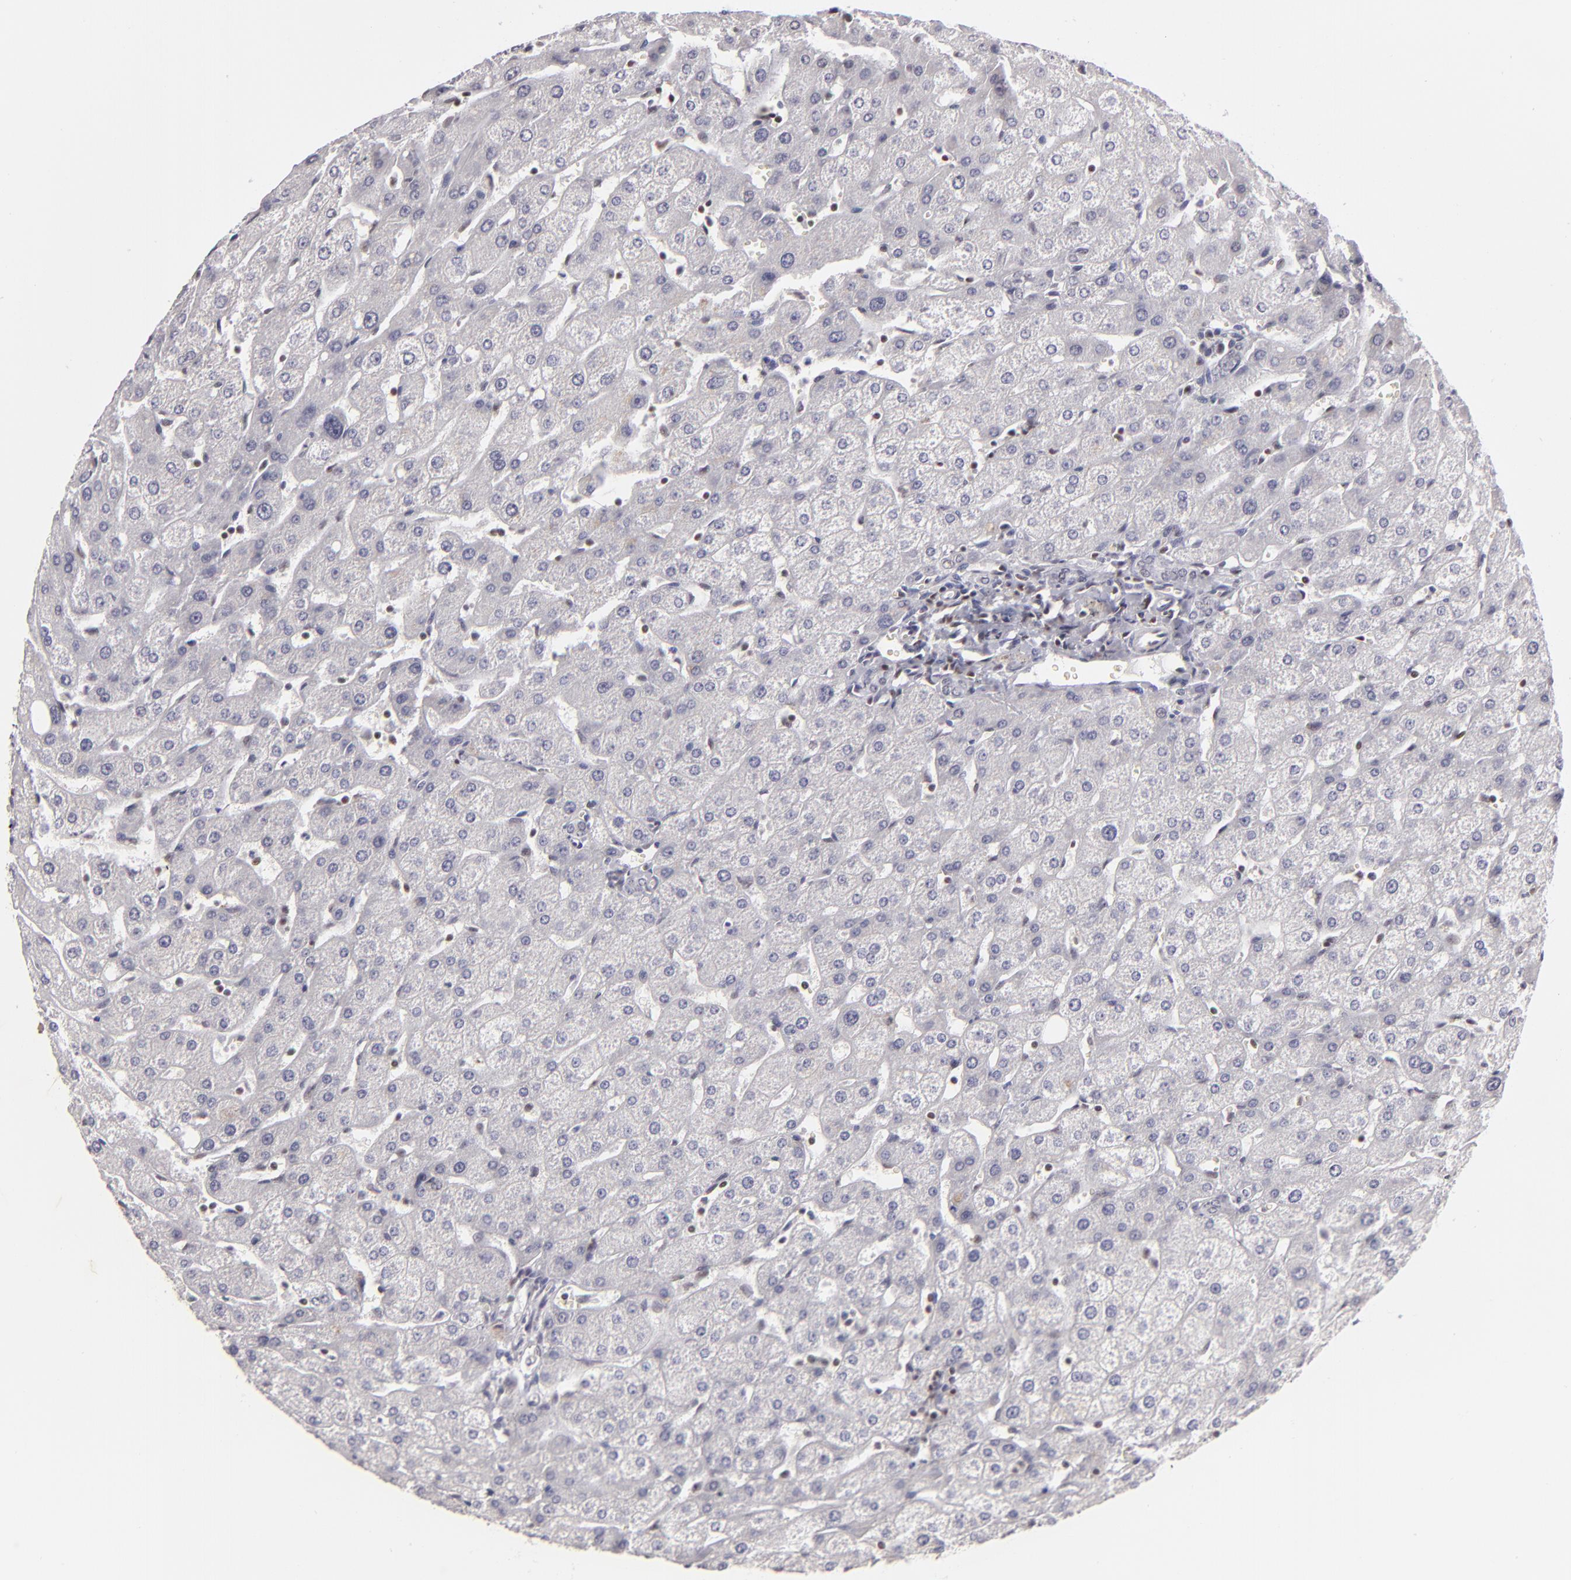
{"staining": {"intensity": "weak", "quantity": "25%-75%", "location": "nuclear"}, "tissue": "liver", "cell_type": "Cholangiocytes", "image_type": "normal", "snomed": [{"axis": "morphology", "description": "Normal tissue, NOS"}, {"axis": "topography", "description": "Liver"}], "caption": "Liver was stained to show a protein in brown. There is low levels of weak nuclear positivity in approximately 25%-75% of cholangiocytes. (brown staining indicates protein expression, while blue staining denotes nuclei).", "gene": "DAXX", "patient": {"sex": "male", "age": 67}}